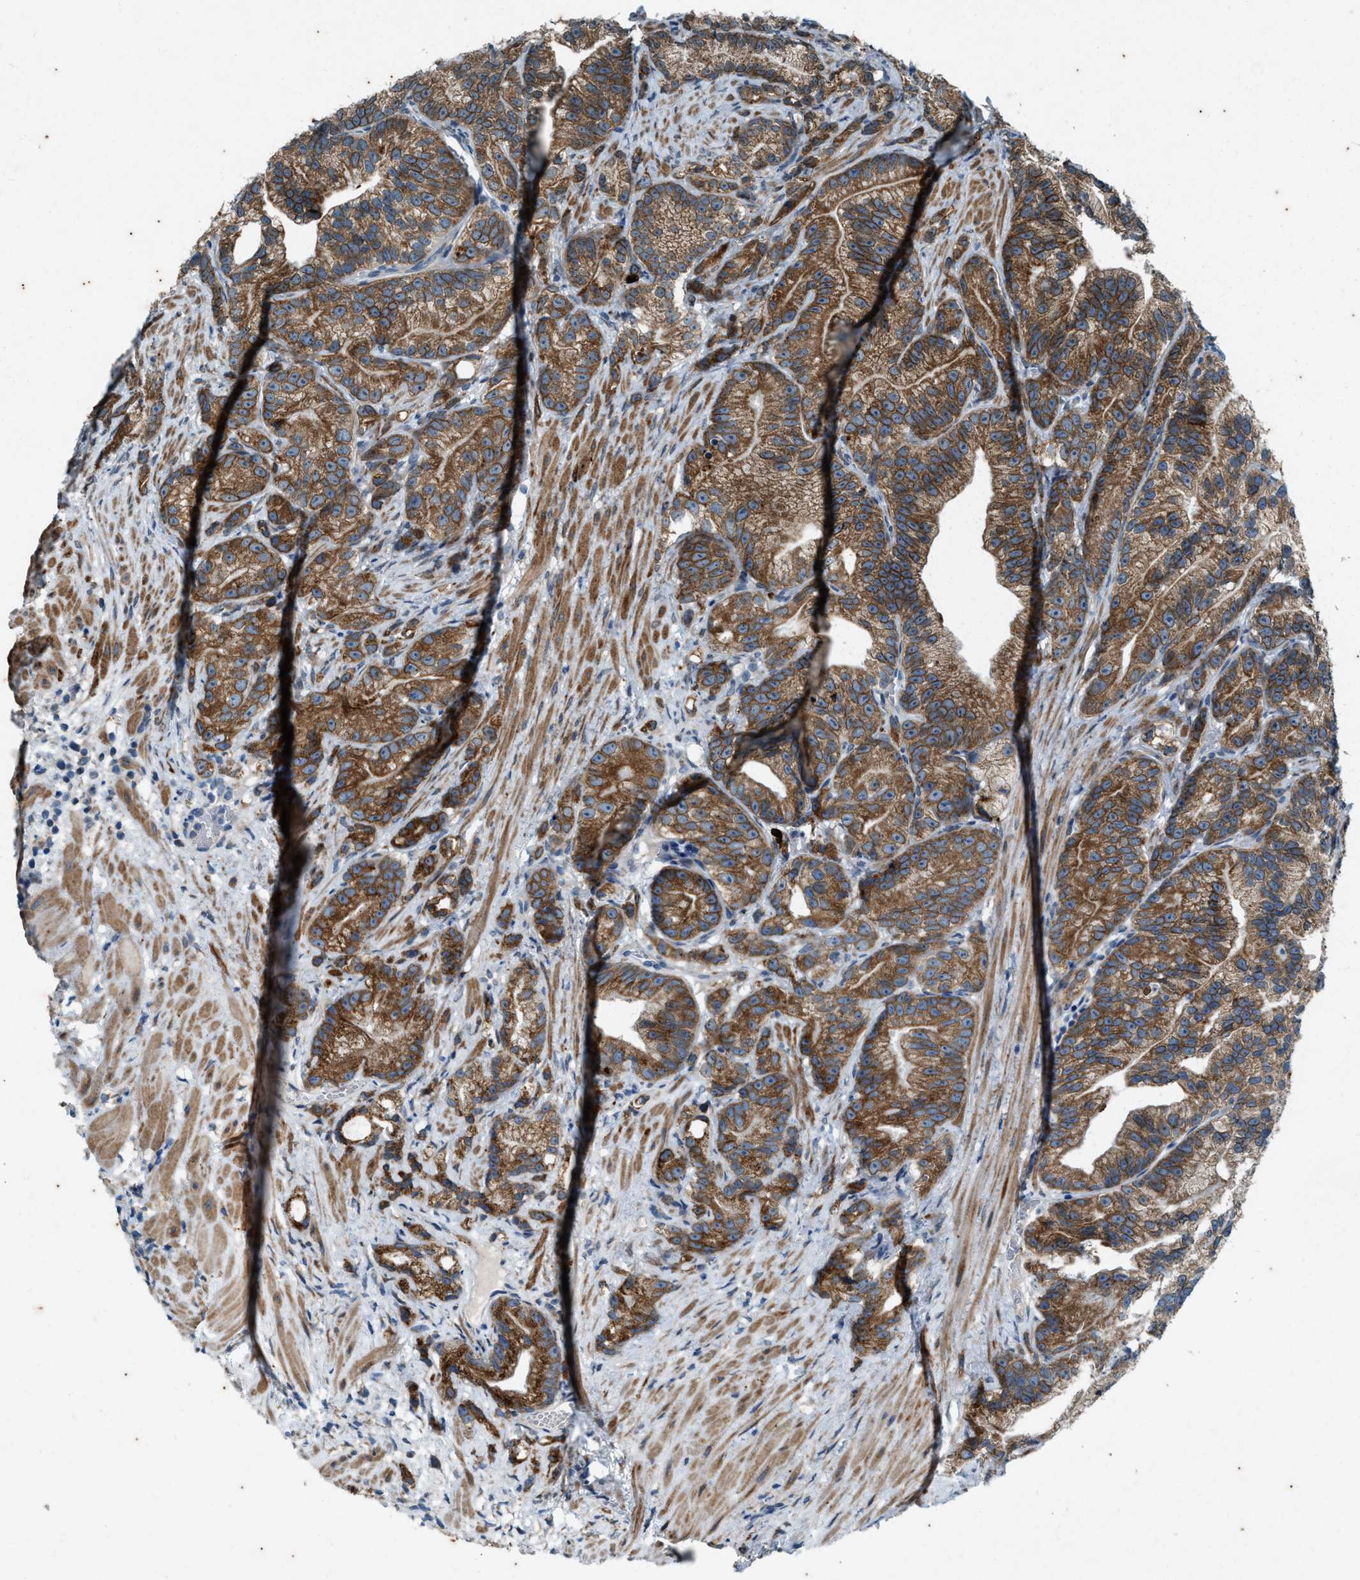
{"staining": {"intensity": "moderate", "quantity": ">75%", "location": "cytoplasmic/membranous"}, "tissue": "prostate cancer", "cell_type": "Tumor cells", "image_type": "cancer", "snomed": [{"axis": "morphology", "description": "Adenocarcinoma, Low grade"}, {"axis": "topography", "description": "Prostate"}], "caption": "Prostate adenocarcinoma (low-grade) stained for a protein shows moderate cytoplasmic/membranous positivity in tumor cells. (DAB (3,3'-diaminobenzidine) IHC with brightfield microscopy, high magnification).", "gene": "CHPF2", "patient": {"sex": "male", "age": 89}}